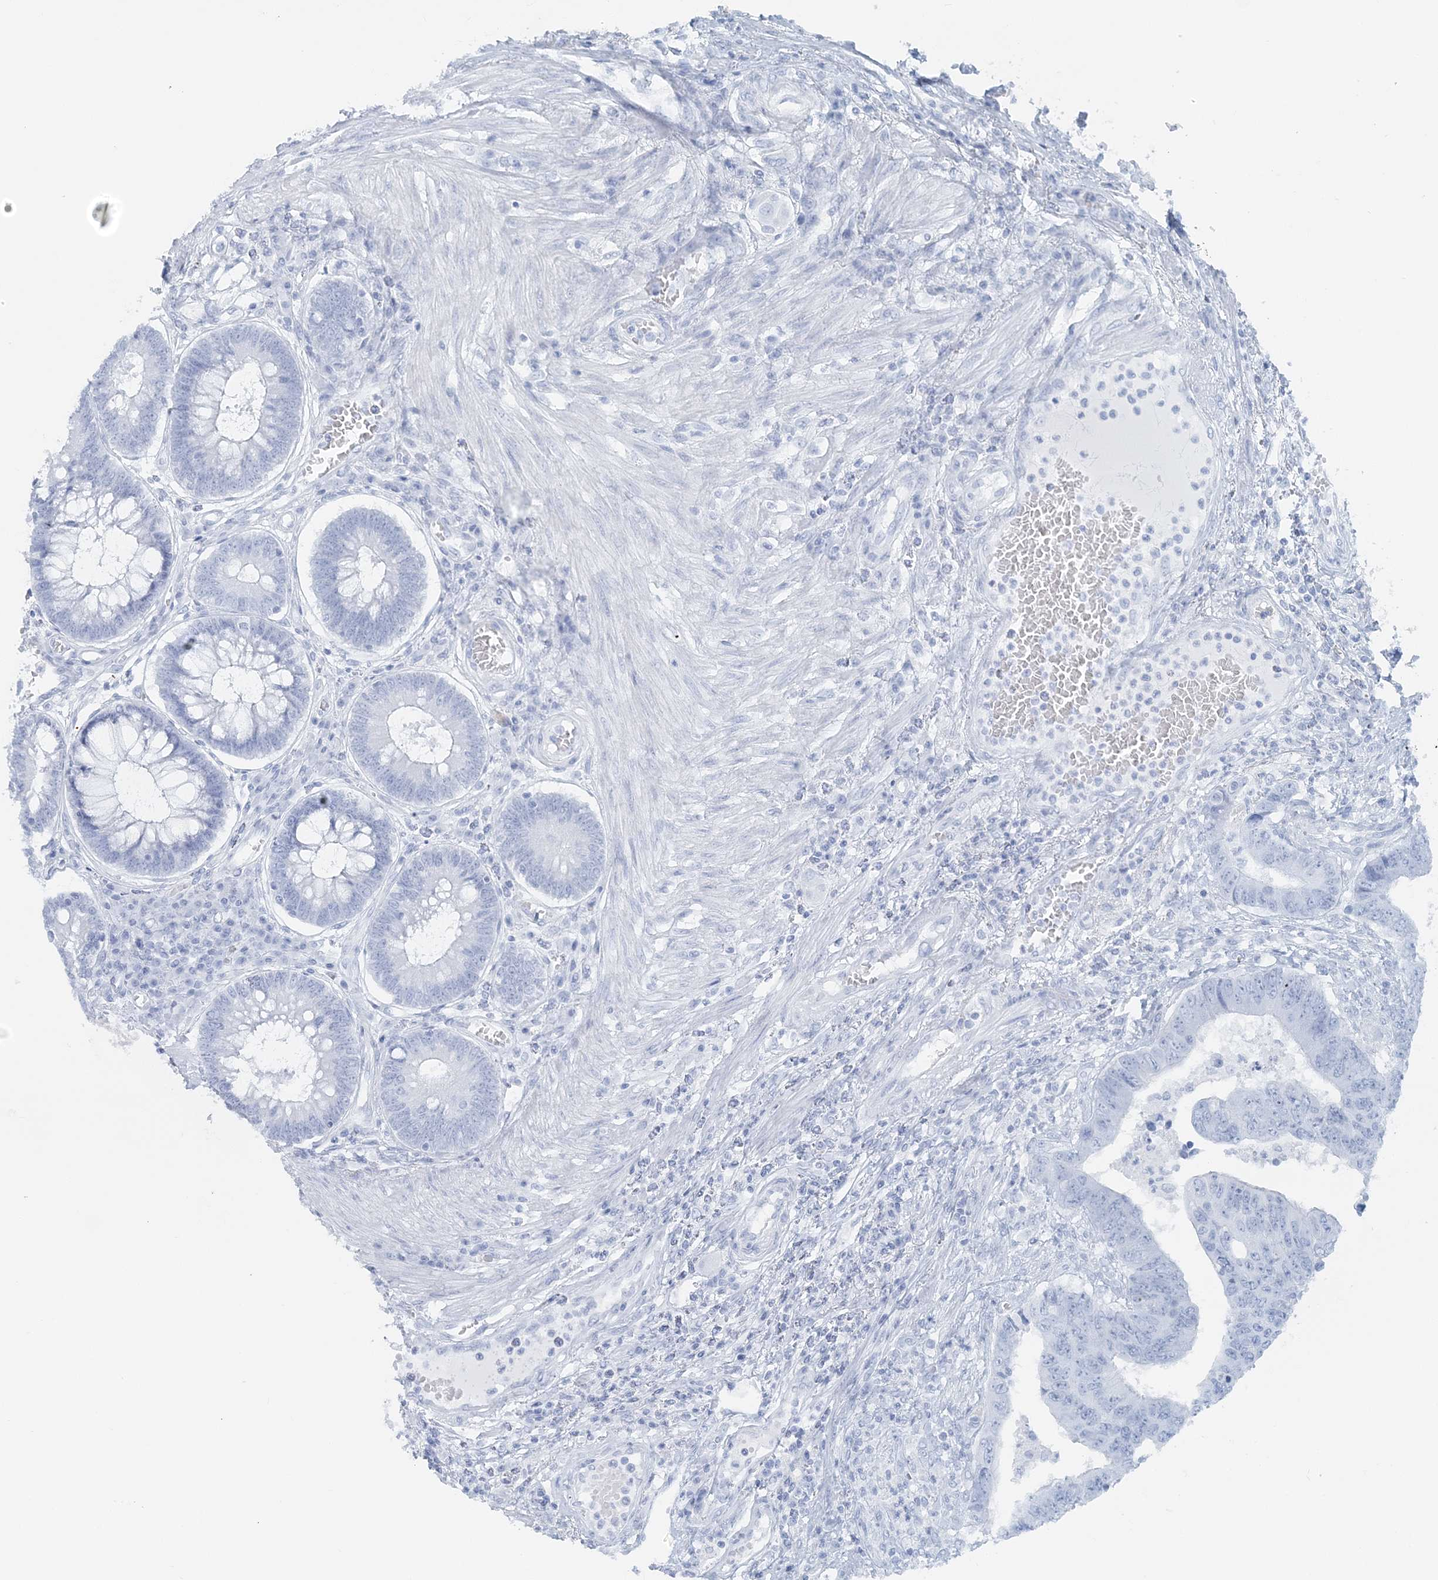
{"staining": {"intensity": "negative", "quantity": "none", "location": "none"}, "tissue": "colorectal cancer", "cell_type": "Tumor cells", "image_type": "cancer", "snomed": [{"axis": "morphology", "description": "Adenocarcinoma, NOS"}, {"axis": "topography", "description": "Rectum"}], "caption": "Image shows no protein positivity in tumor cells of adenocarcinoma (colorectal) tissue.", "gene": "ATP11A", "patient": {"sex": "male", "age": 84}}